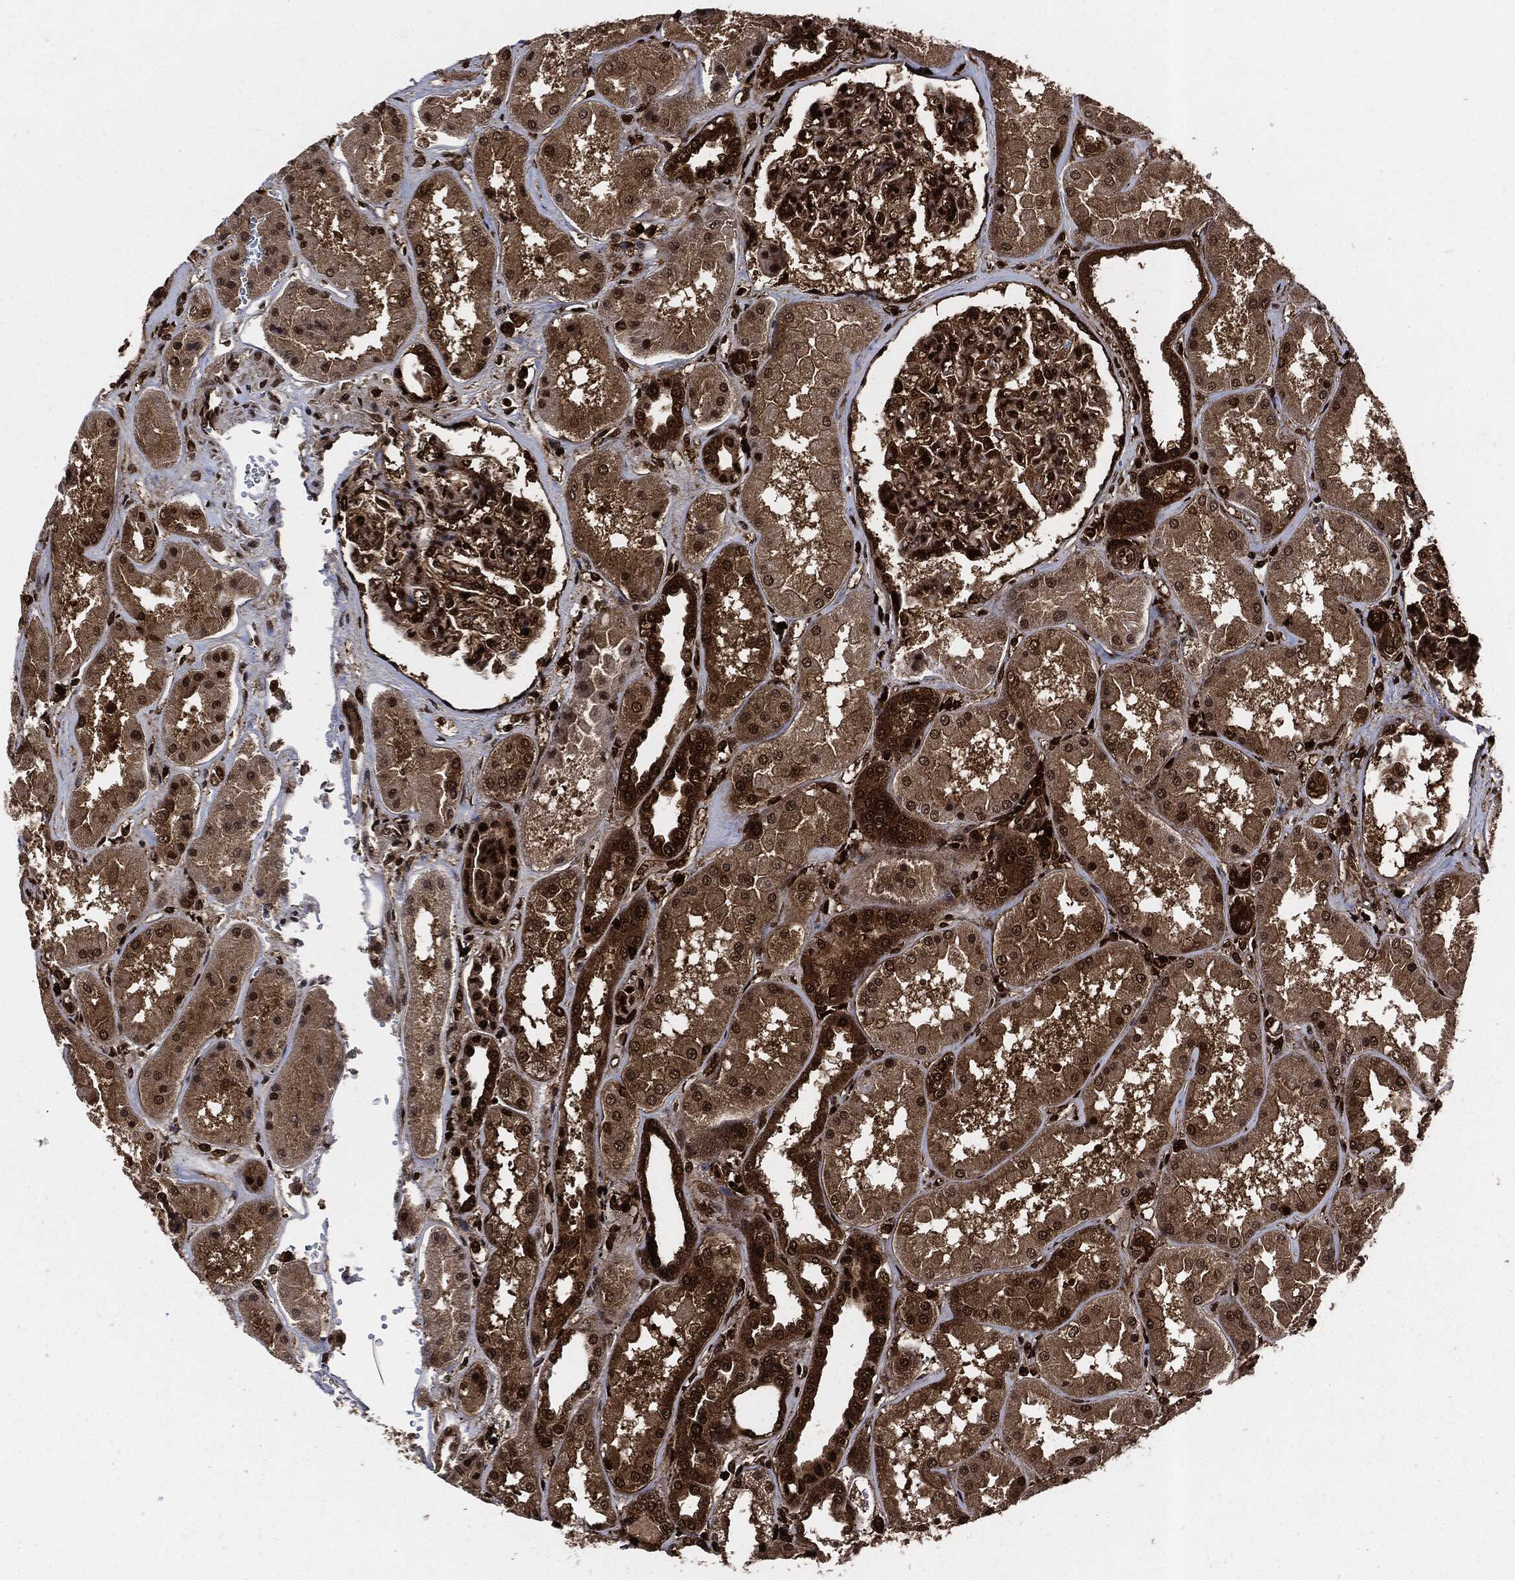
{"staining": {"intensity": "strong", "quantity": "25%-75%", "location": "cytoplasmic/membranous,nuclear"}, "tissue": "kidney", "cell_type": "Cells in glomeruli", "image_type": "normal", "snomed": [{"axis": "morphology", "description": "Normal tissue, NOS"}, {"axis": "topography", "description": "Kidney"}], "caption": "Immunohistochemical staining of benign kidney reveals high levels of strong cytoplasmic/membranous,nuclear positivity in about 25%-75% of cells in glomeruli. Using DAB (brown) and hematoxylin (blue) stains, captured at high magnification using brightfield microscopy.", "gene": "YWHAB", "patient": {"sex": "female", "age": 56}}